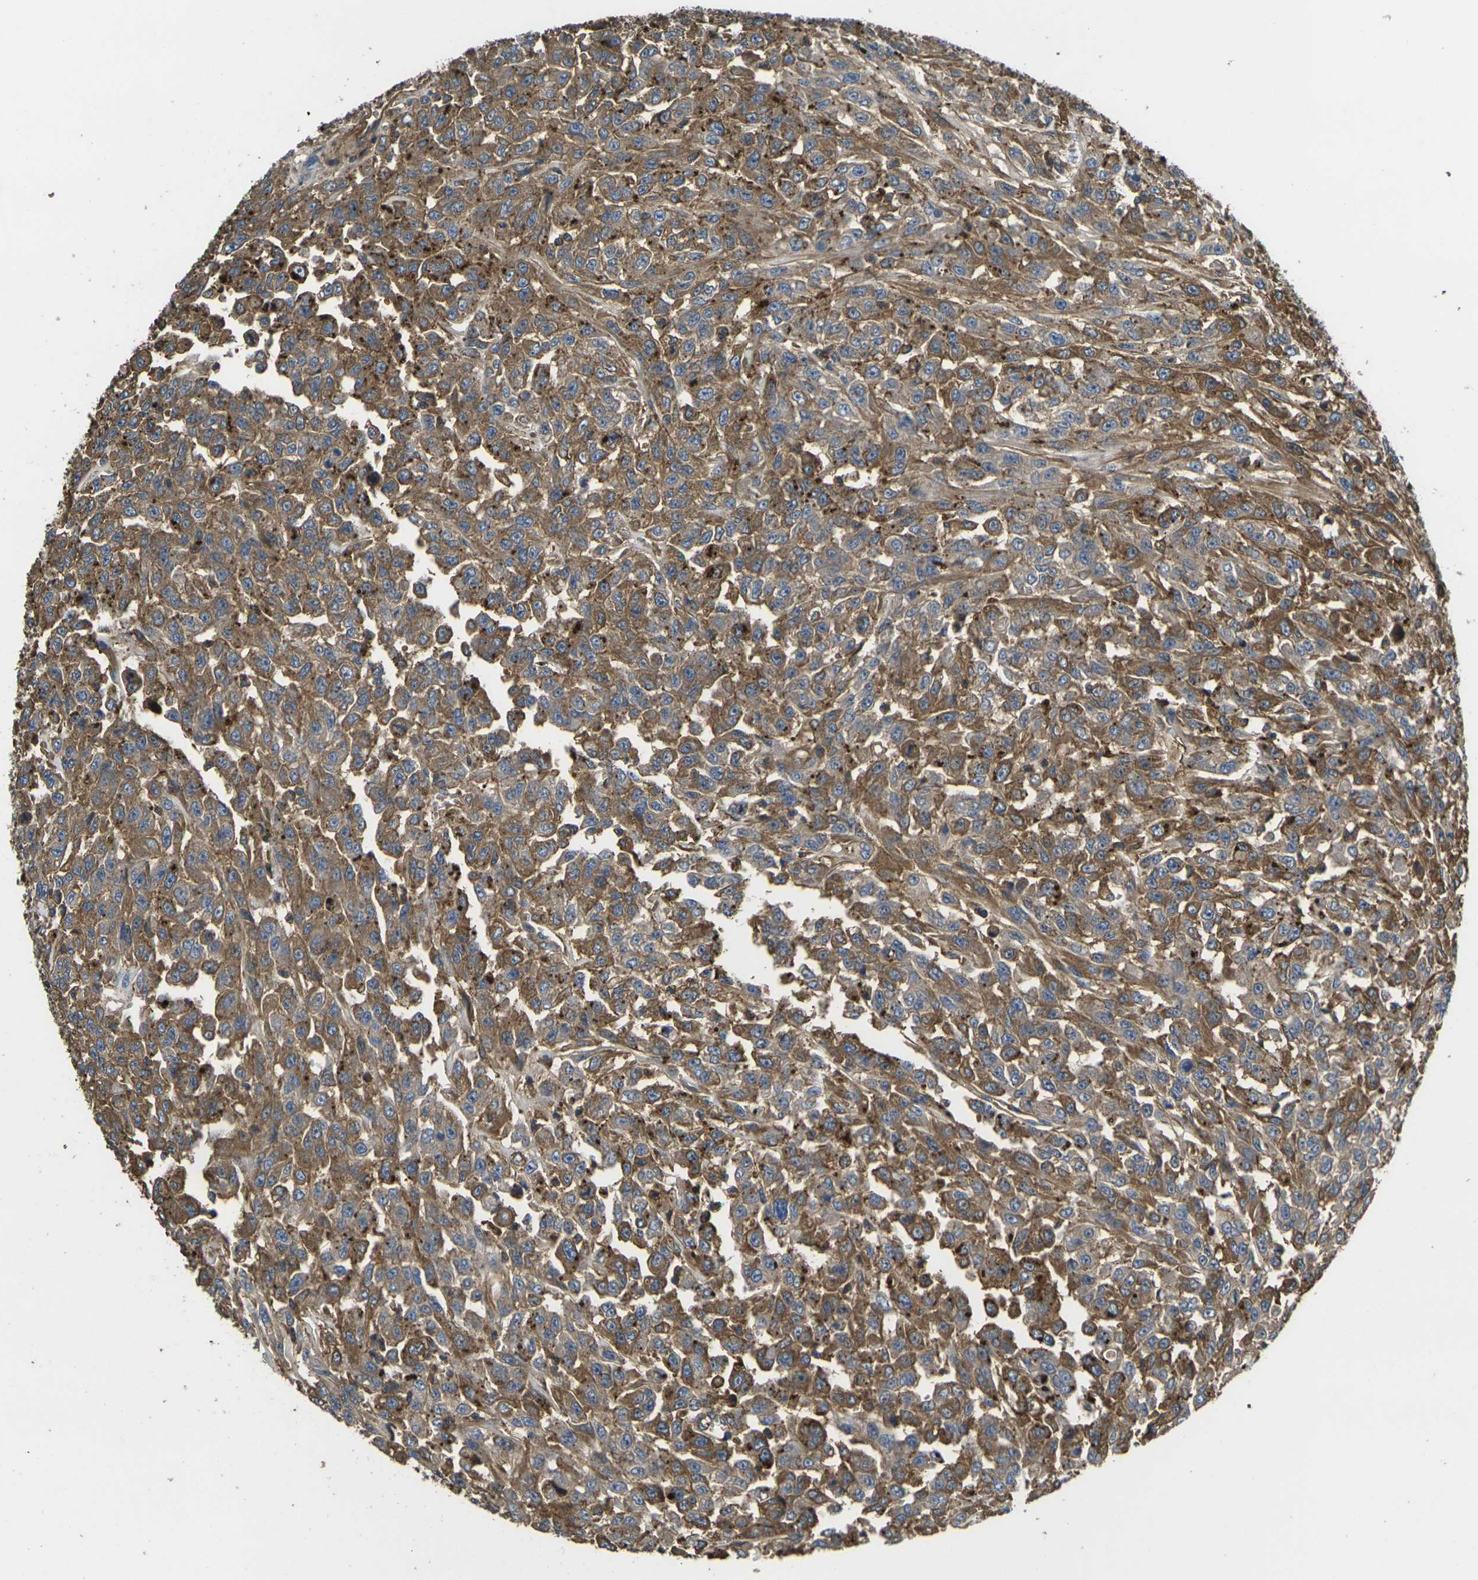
{"staining": {"intensity": "moderate", "quantity": ">75%", "location": "cytoplasmic/membranous"}, "tissue": "urothelial cancer", "cell_type": "Tumor cells", "image_type": "cancer", "snomed": [{"axis": "morphology", "description": "Urothelial carcinoma, High grade"}, {"axis": "topography", "description": "Urinary bladder"}], "caption": "IHC of human urothelial cancer reveals medium levels of moderate cytoplasmic/membranous positivity in approximately >75% of tumor cells.", "gene": "HSPG2", "patient": {"sex": "male", "age": 46}}